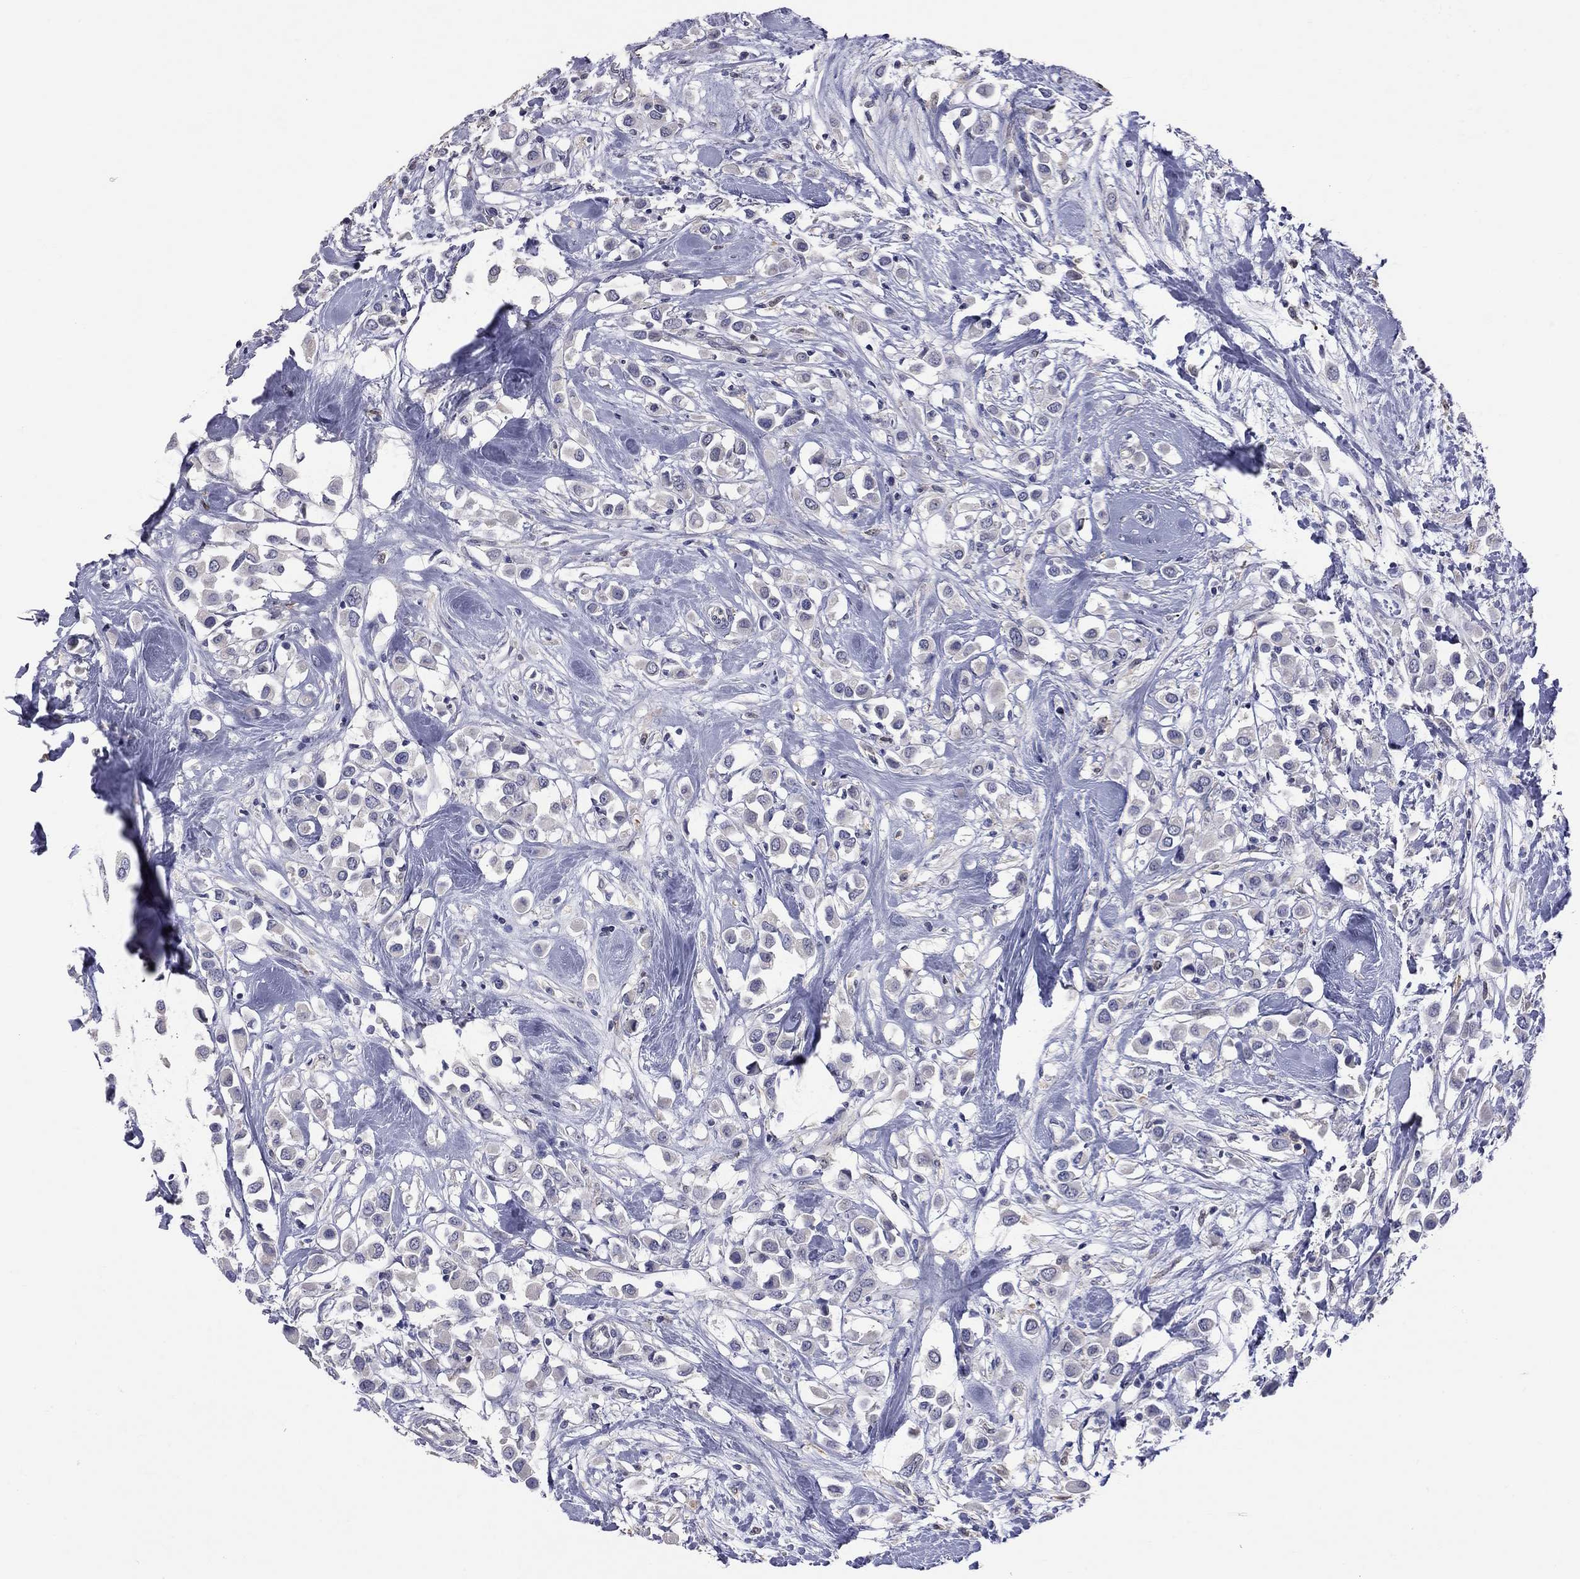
{"staining": {"intensity": "negative", "quantity": "none", "location": "none"}, "tissue": "breast cancer", "cell_type": "Tumor cells", "image_type": "cancer", "snomed": [{"axis": "morphology", "description": "Duct carcinoma"}, {"axis": "topography", "description": "Breast"}], "caption": "Breast cancer was stained to show a protein in brown. There is no significant positivity in tumor cells.", "gene": "HYLS1", "patient": {"sex": "female", "age": 61}}